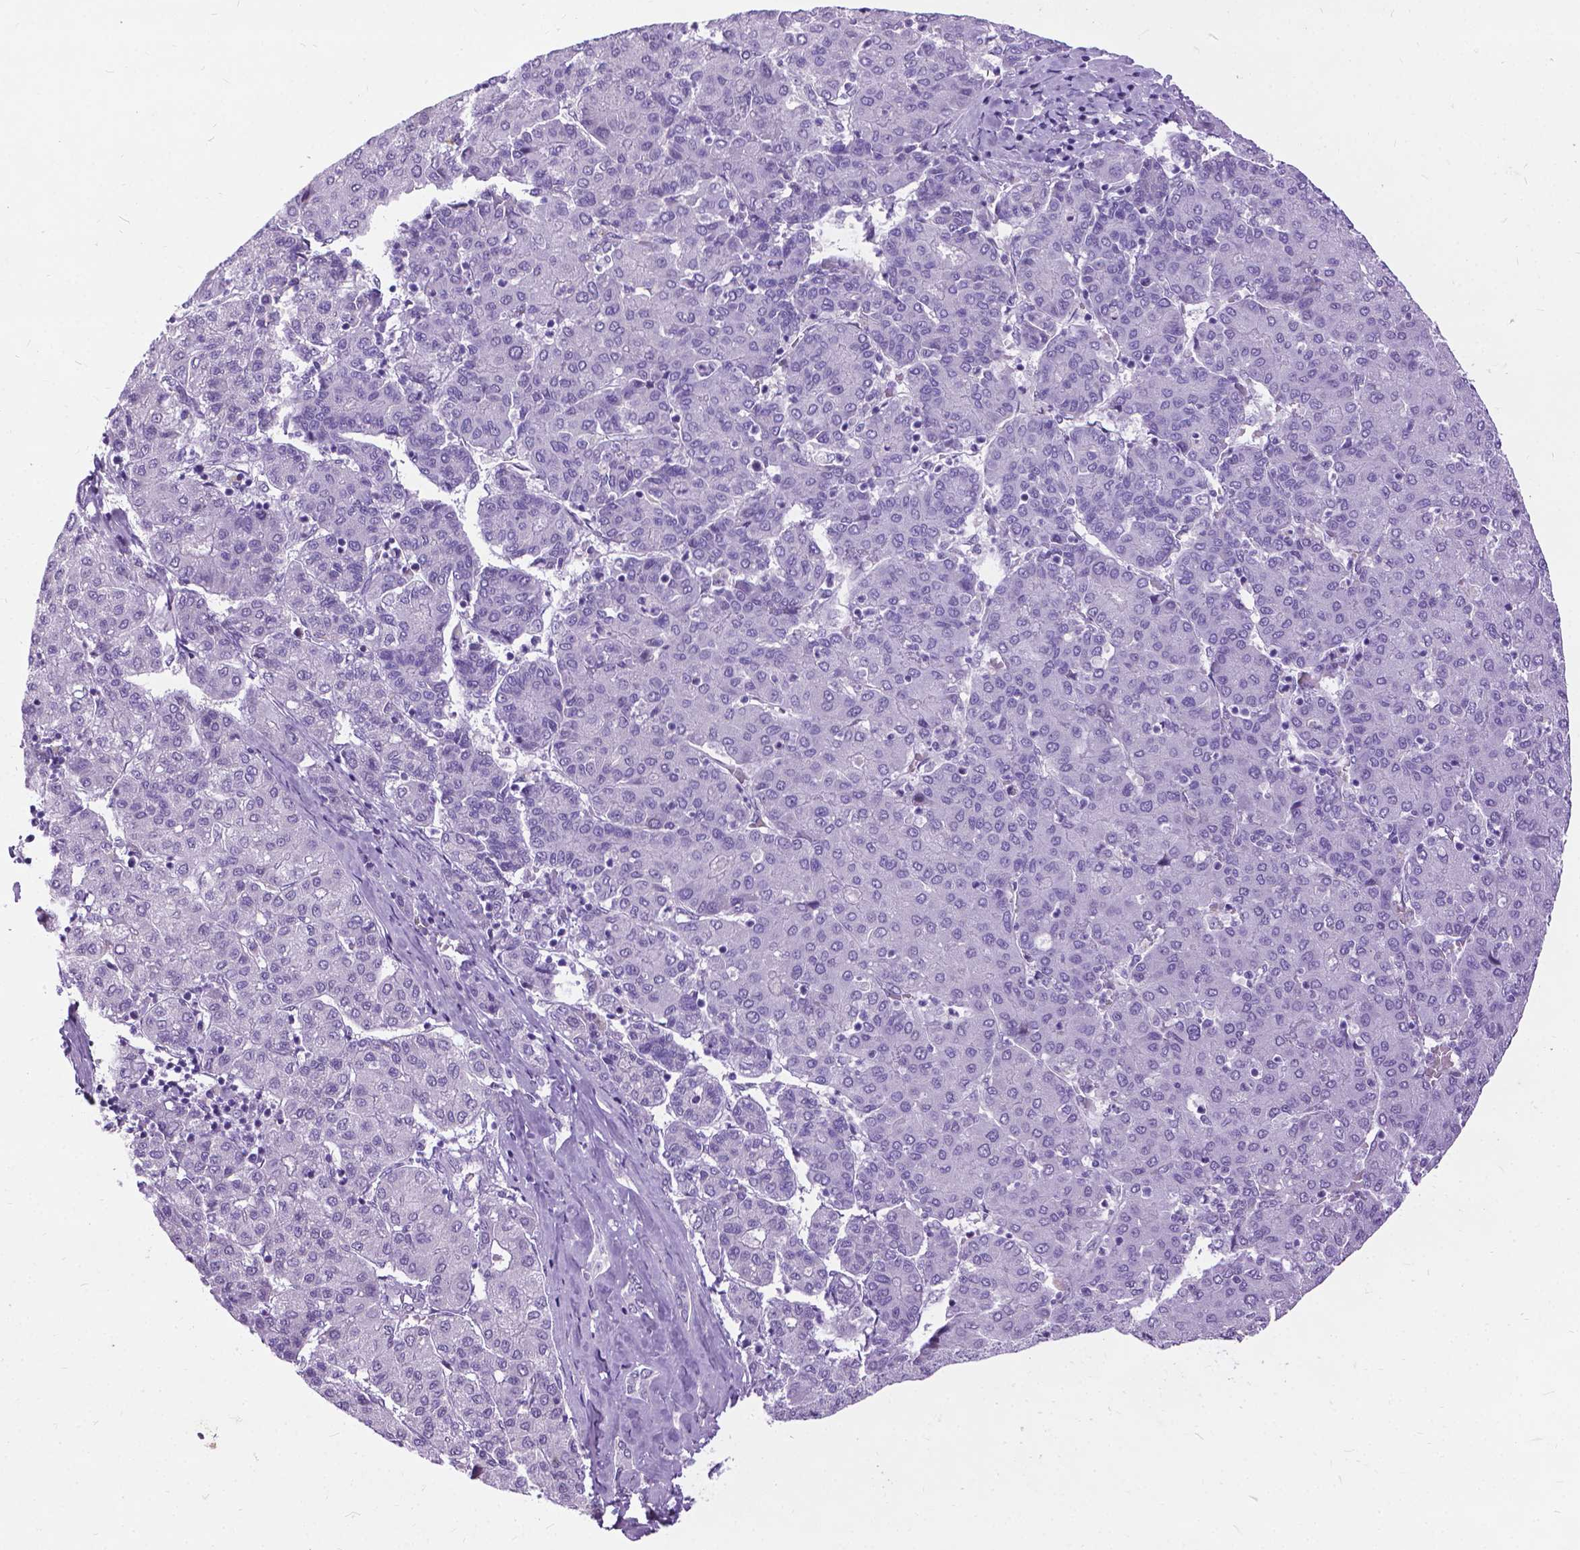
{"staining": {"intensity": "negative", "quantity": "none", "location": "none"}, "tissue": "liver cancer", "cell_type": "Tumor cells", "image_type": "cancer", "snomed": [{"axis": "morphology", "description": "Carcinoma, Hepatocellular, NOS"}, {"axis": "topography", "description": "Liver"}], "caption": "Tumor cells are negative for brown protein staining in liver cancer.", "gene": "PROB1", "patient": {"sex": "male", "age": 65}}